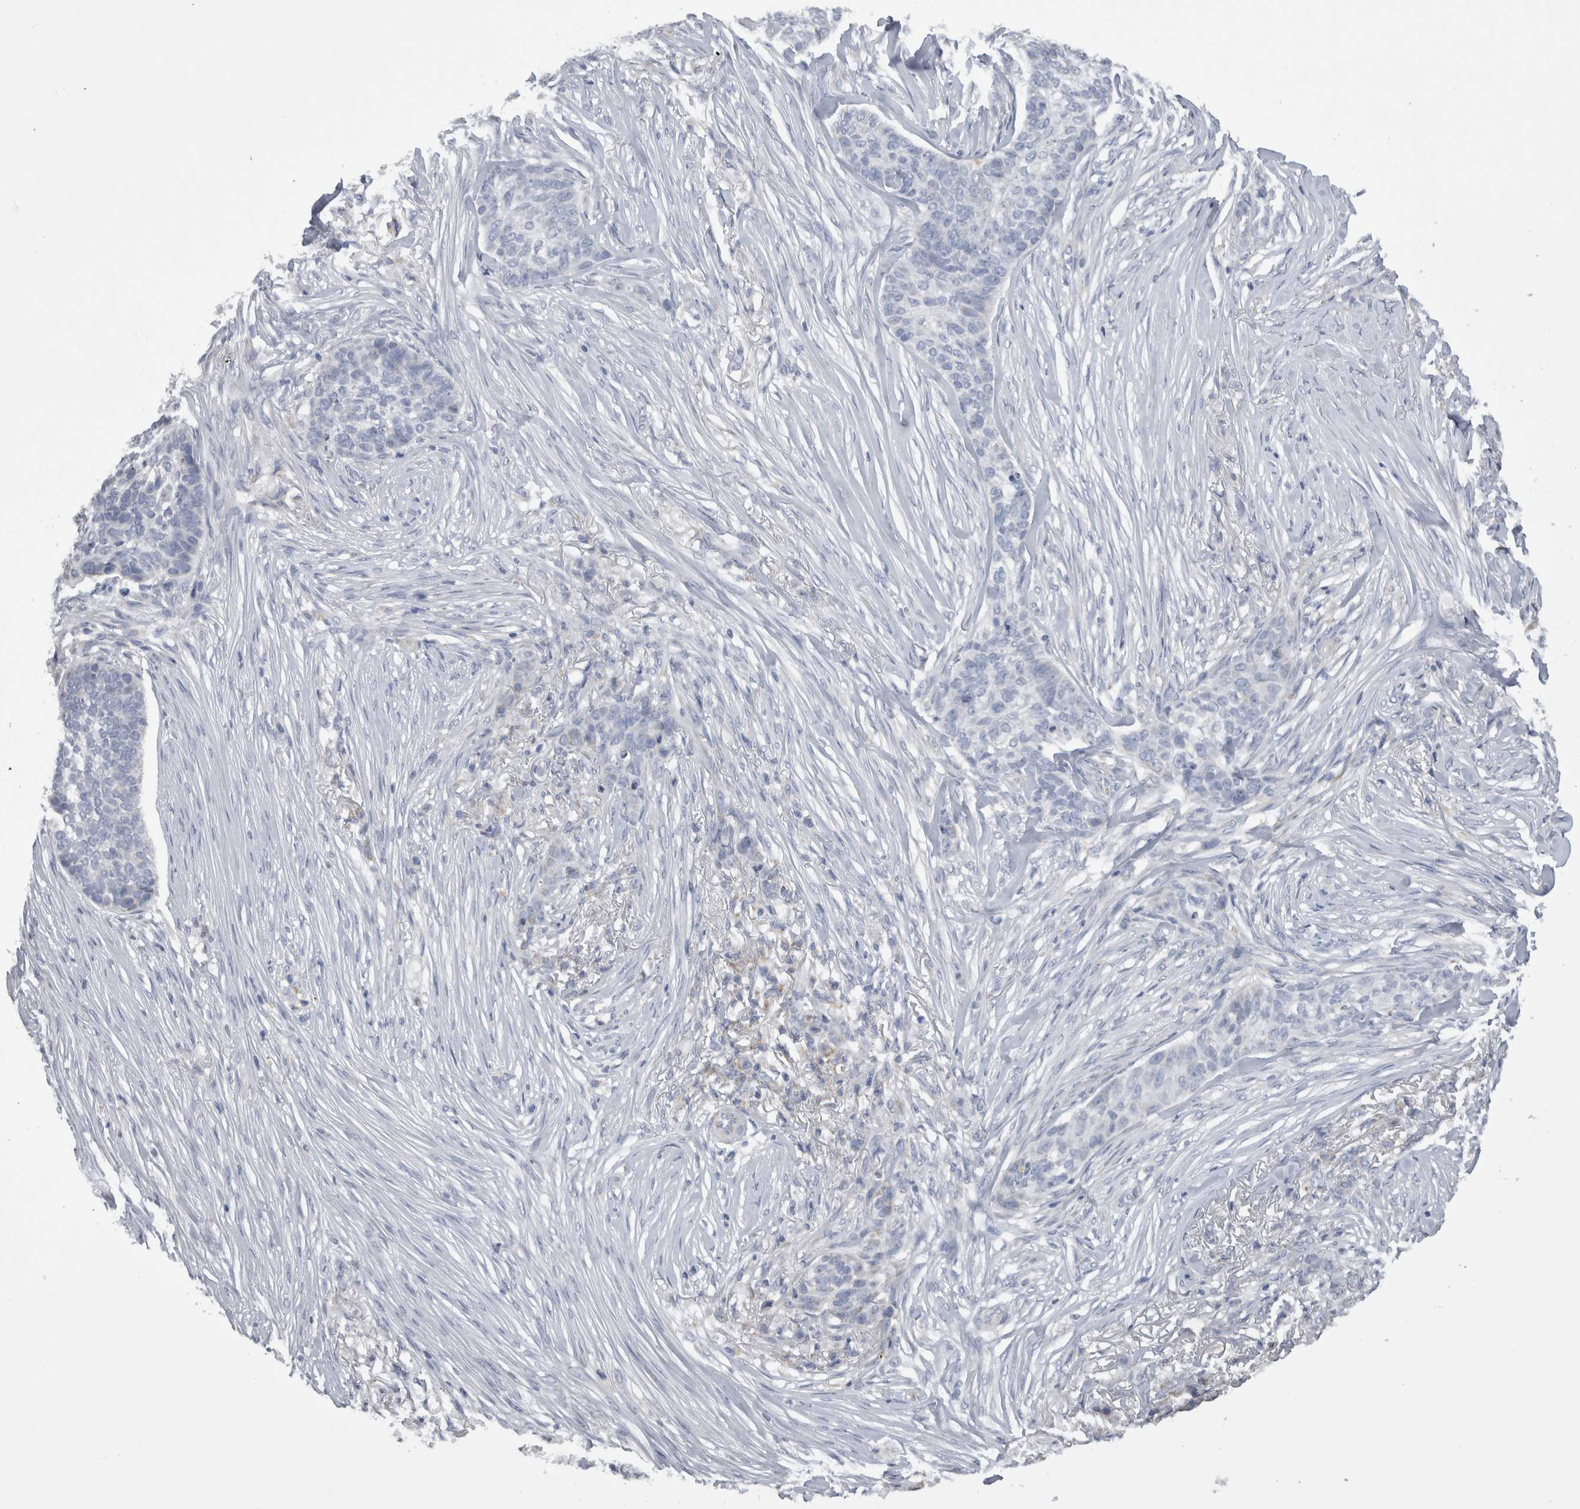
{"staining": {"intensity": "negative", "quantity": "none", "location": "none"}, "tissue": "skin cancer", "cell_type": "Tumor cells", "image_type": "cancer", "snomed": [{"axis": "morphology", "description": "Basal cell carcinoma"}, {"axis": "topography", "description": "Skin"}], "caption": "This is an immunohistochemistry (IHC) micrograph of skin cancer (basal cell carcinoma). There is no expression in tumor cells.", "gene": "DHRS4", "patient": {"sex": "male", "age": 85}}